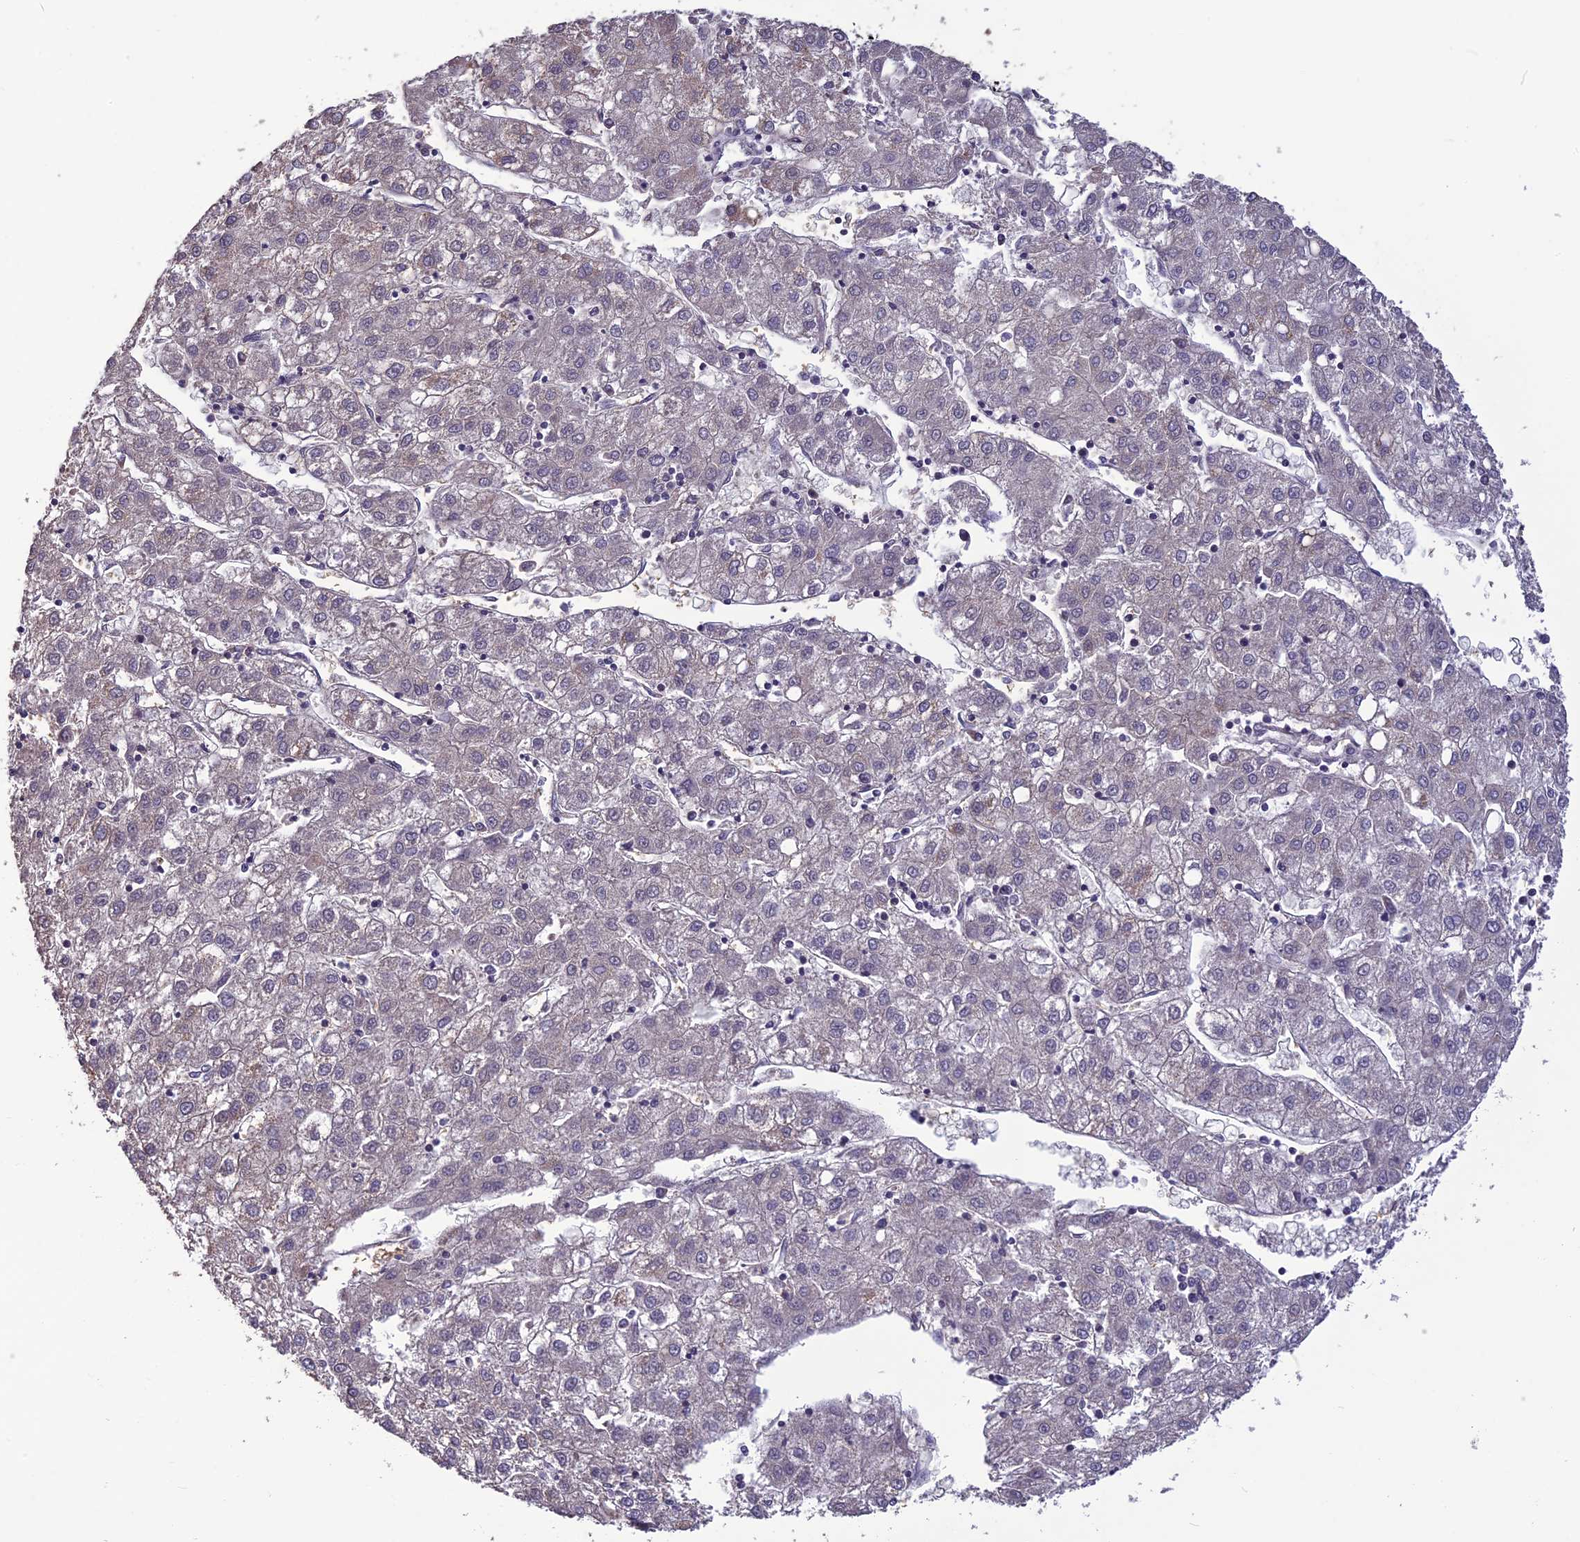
{"staining": {"intensity": "negative", "quantity": "none", "location": "none"}, "tissue": "liver cancer", "cell_type": "Tumor cells", "image_type": "cancer", "snomed": [{"axis": "morphology", "description": "Carcinoma, Hepatocellular, NOS"}, {"axis": "topography", "description": "Liver"}], "caption": "Tumor cells are negative for brown protein staining in liver hepatocellular carcinoma.", "gene": "PSMF1", "patient": {"sex": "male", "age": 72}}